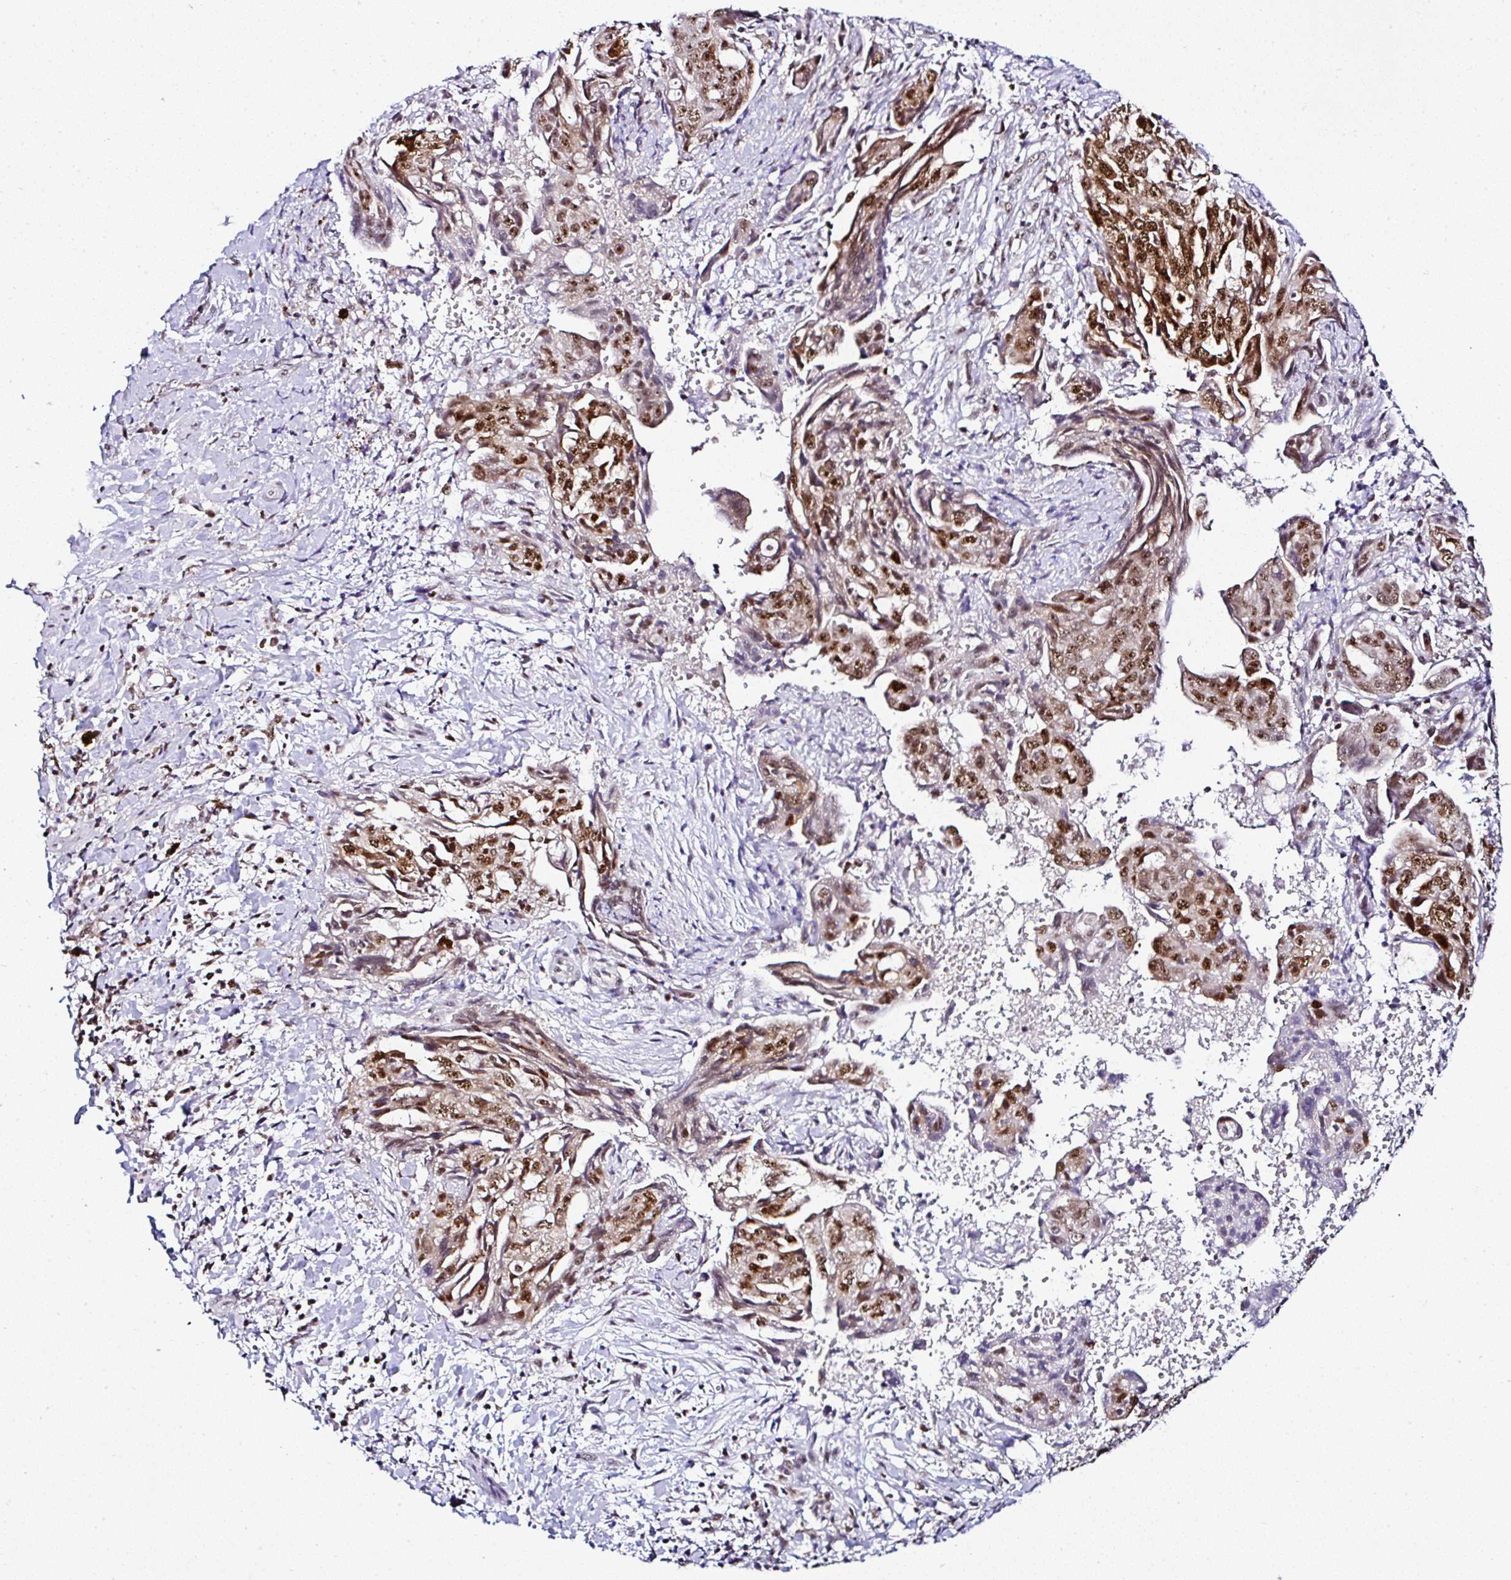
{"staining": {"intensity": "strong", "quantity": ">75%", "location": "nuclear"}, "tissue": "ovarian cancer", "cell_type": "Tumor cells", "image_type": "cancer", "snomed": [{"axis": "morphology", "description": "Carcinoma, endometroid"}, {"axis": "topography", "description": "Ovary"}], "caption": "Immunohistochemical staining of ovarian endometroid carcinoma reveals high levels of strong nuclear positivity in approximately >75% of tumor cells.", "gene": "PTPN2", "patient": {"sex": "female", "age": 70}}